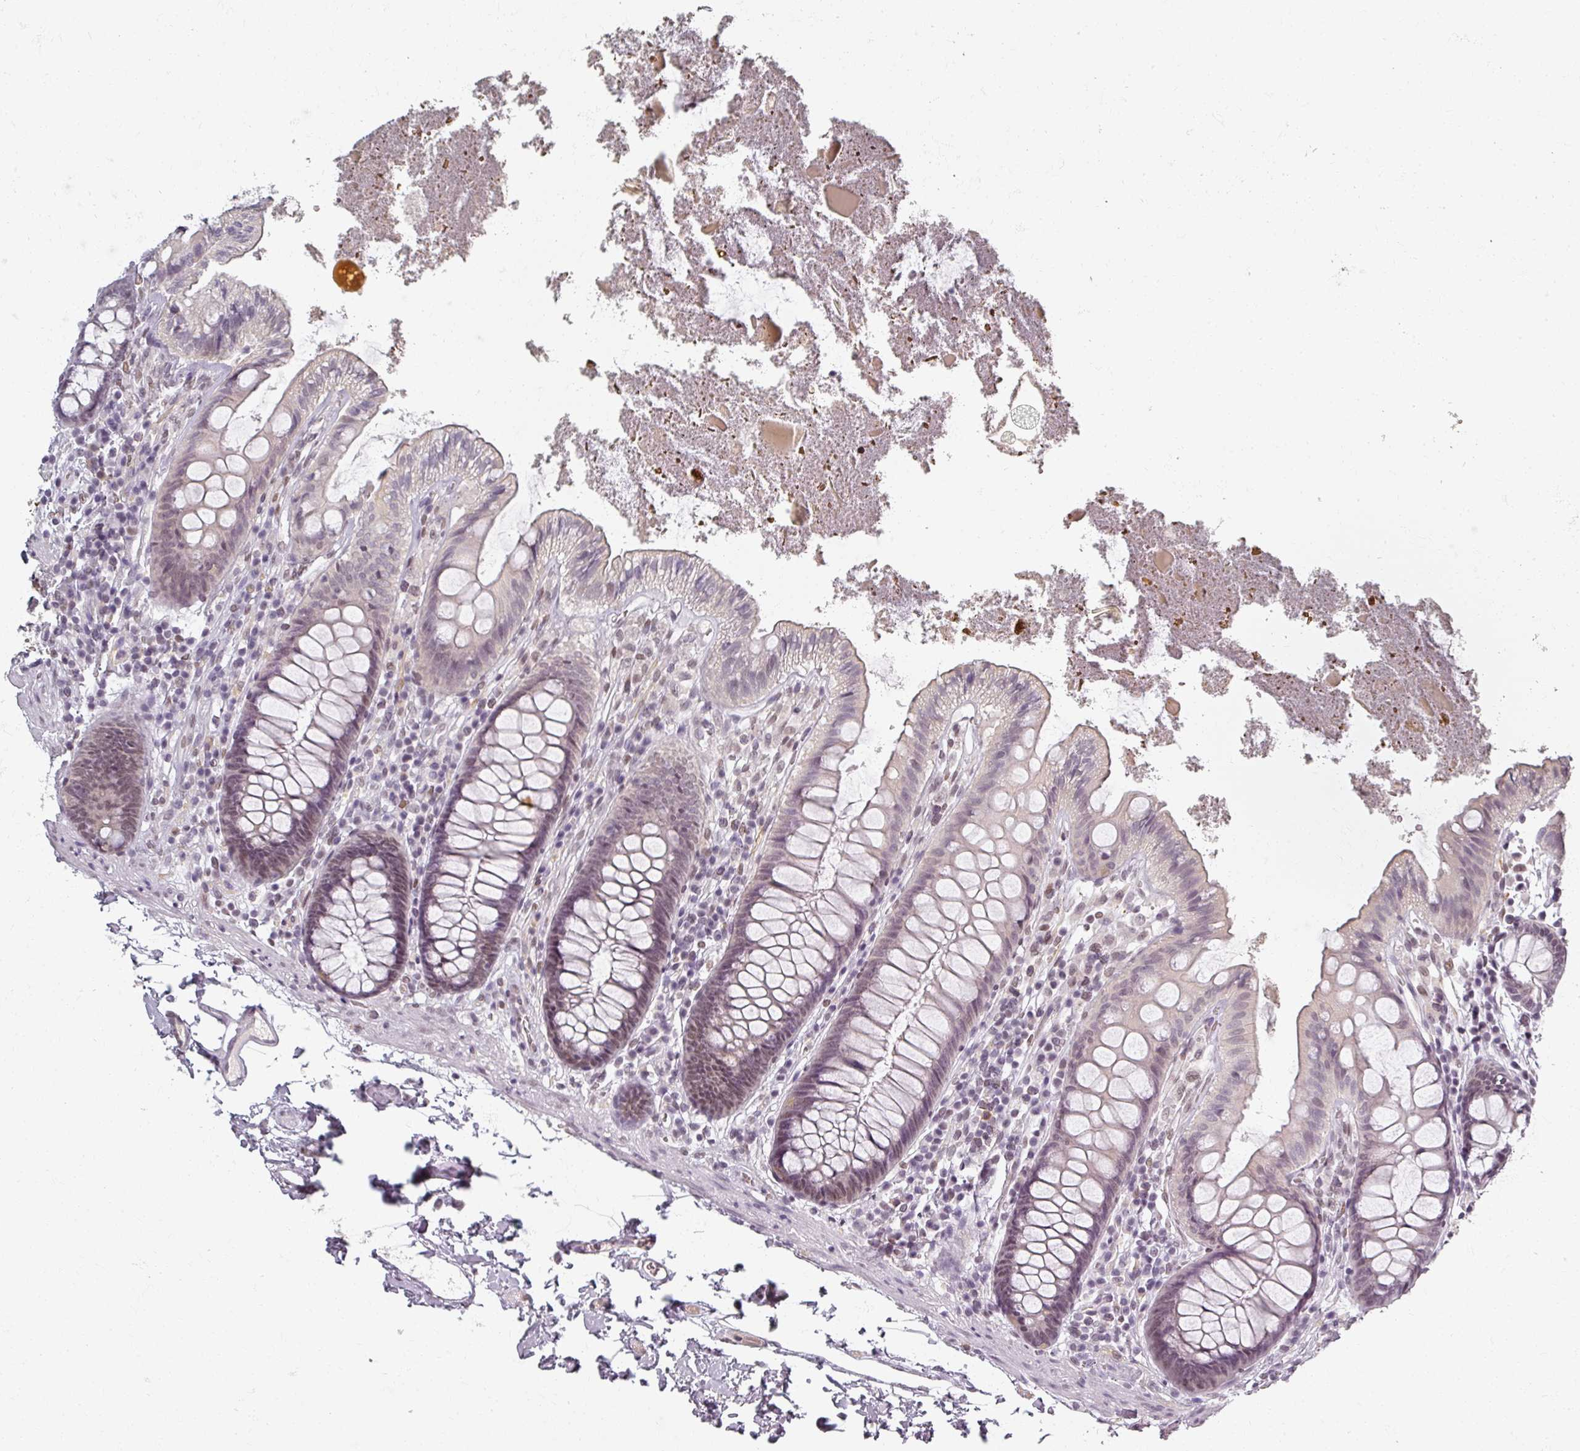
{"staining": {"intensity": "moderate", "quantity": "<25%", "location": "nuclear"}, "tissue": "colon", "cell_type": "Endothelial cells", "image_type": "normal", "snomed": [{"axis": "morphology", "description": "Normal tissue, NOS"}, {"axis": "topography", "description": "Colon"}], "caption": "Brown immunohistochemical staining in benign human colon shows moderate nuclear positivity in approximately <25% of endothelial cells.", "gene": "RIPOR3", "patient": {"sex": "male", "age": 84}}